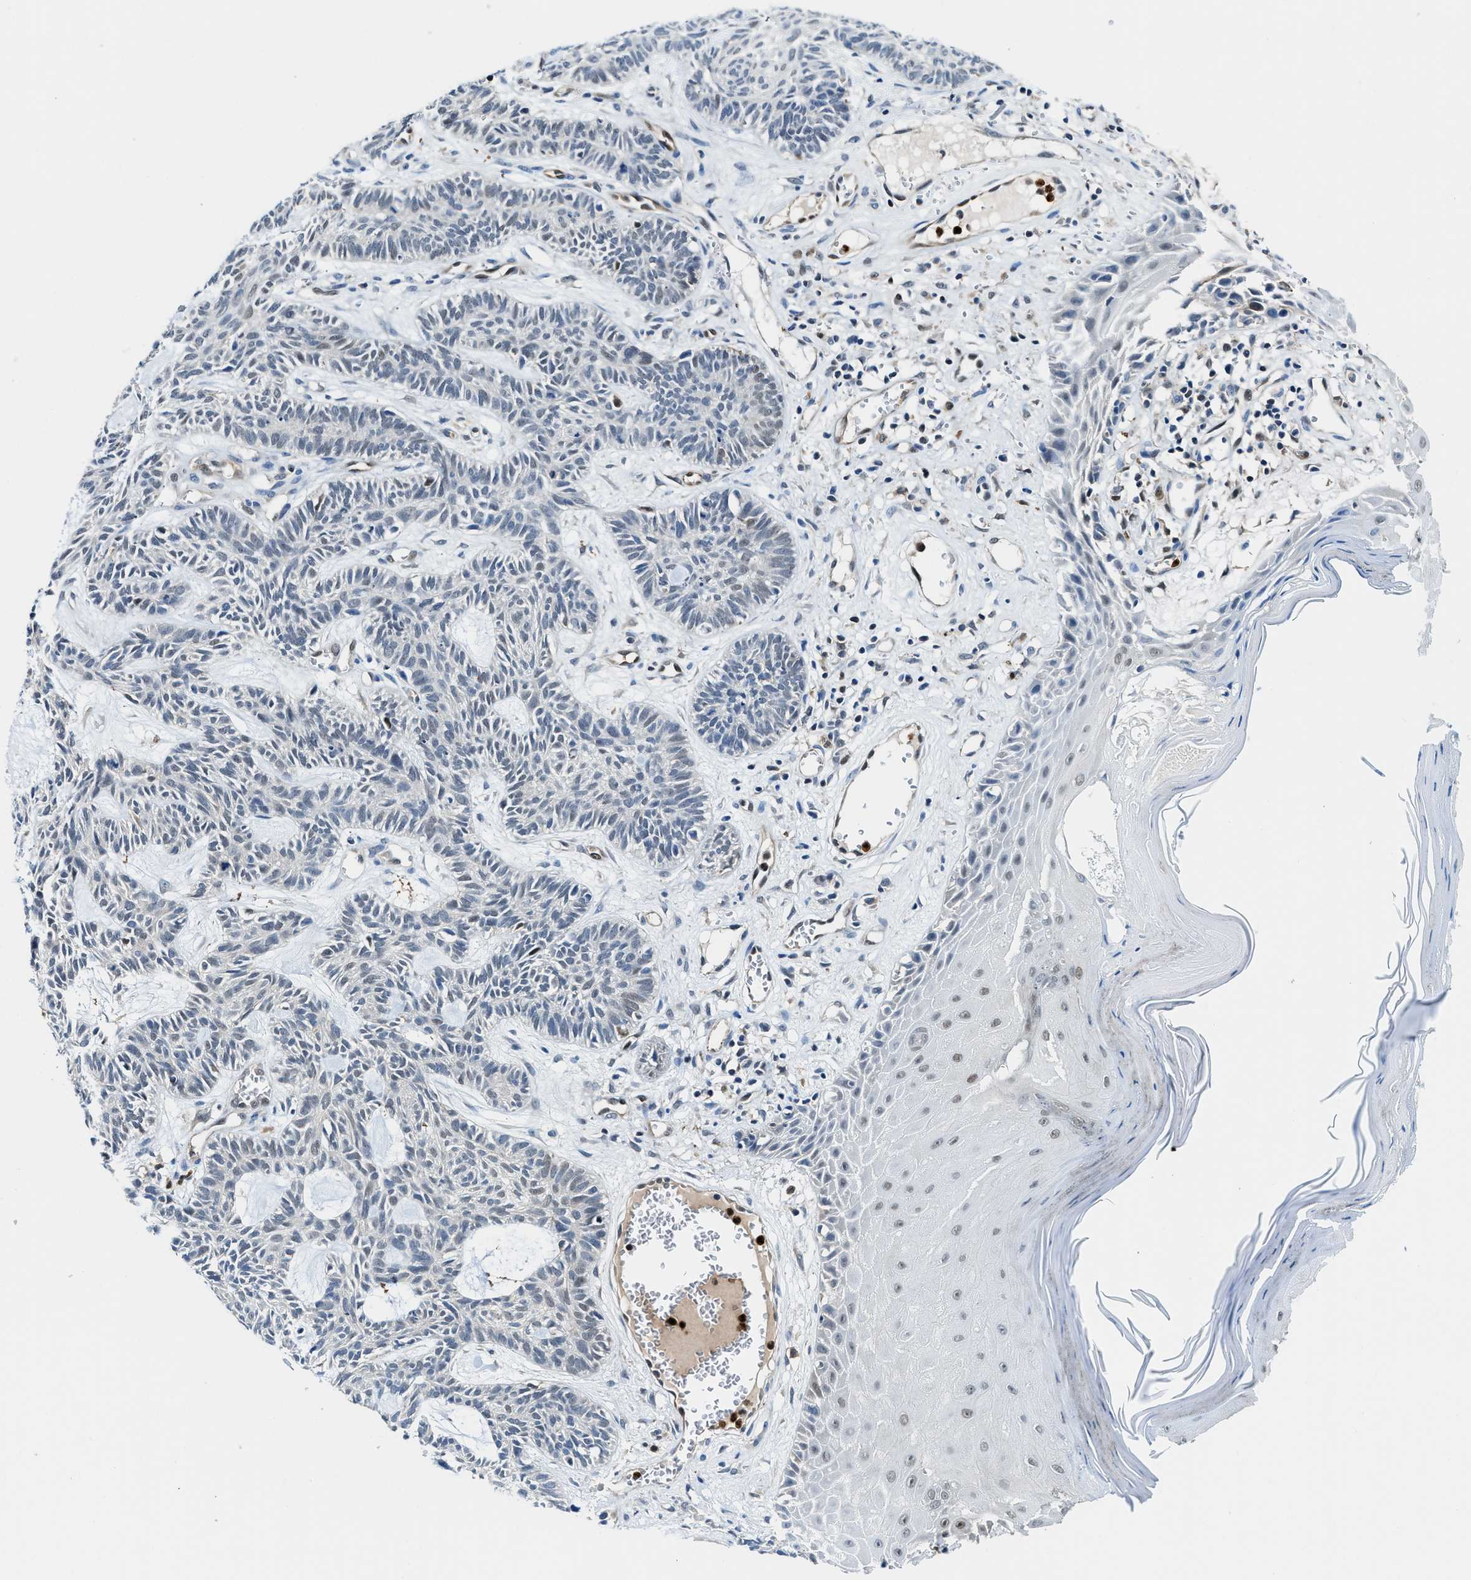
{"staining": {"intensity": "negative", "quantity": "none", "location": "none"}, "tissue": "skin cancer", "cell_type": "Tumor cells", "image_type": "cancer", "snomed": [{"axis": "morphology", "description": "Basal cell carcinoma"}, {"axis": "topography", "description": "Skin"}], "caption": "Human skin basal cell carcinoma stained for a protein using immunohistochemistry (IHC) reveals no staining in tumor cells.", "gene": "LTA4H", "patient": {"sex": "male", "age": 67}}